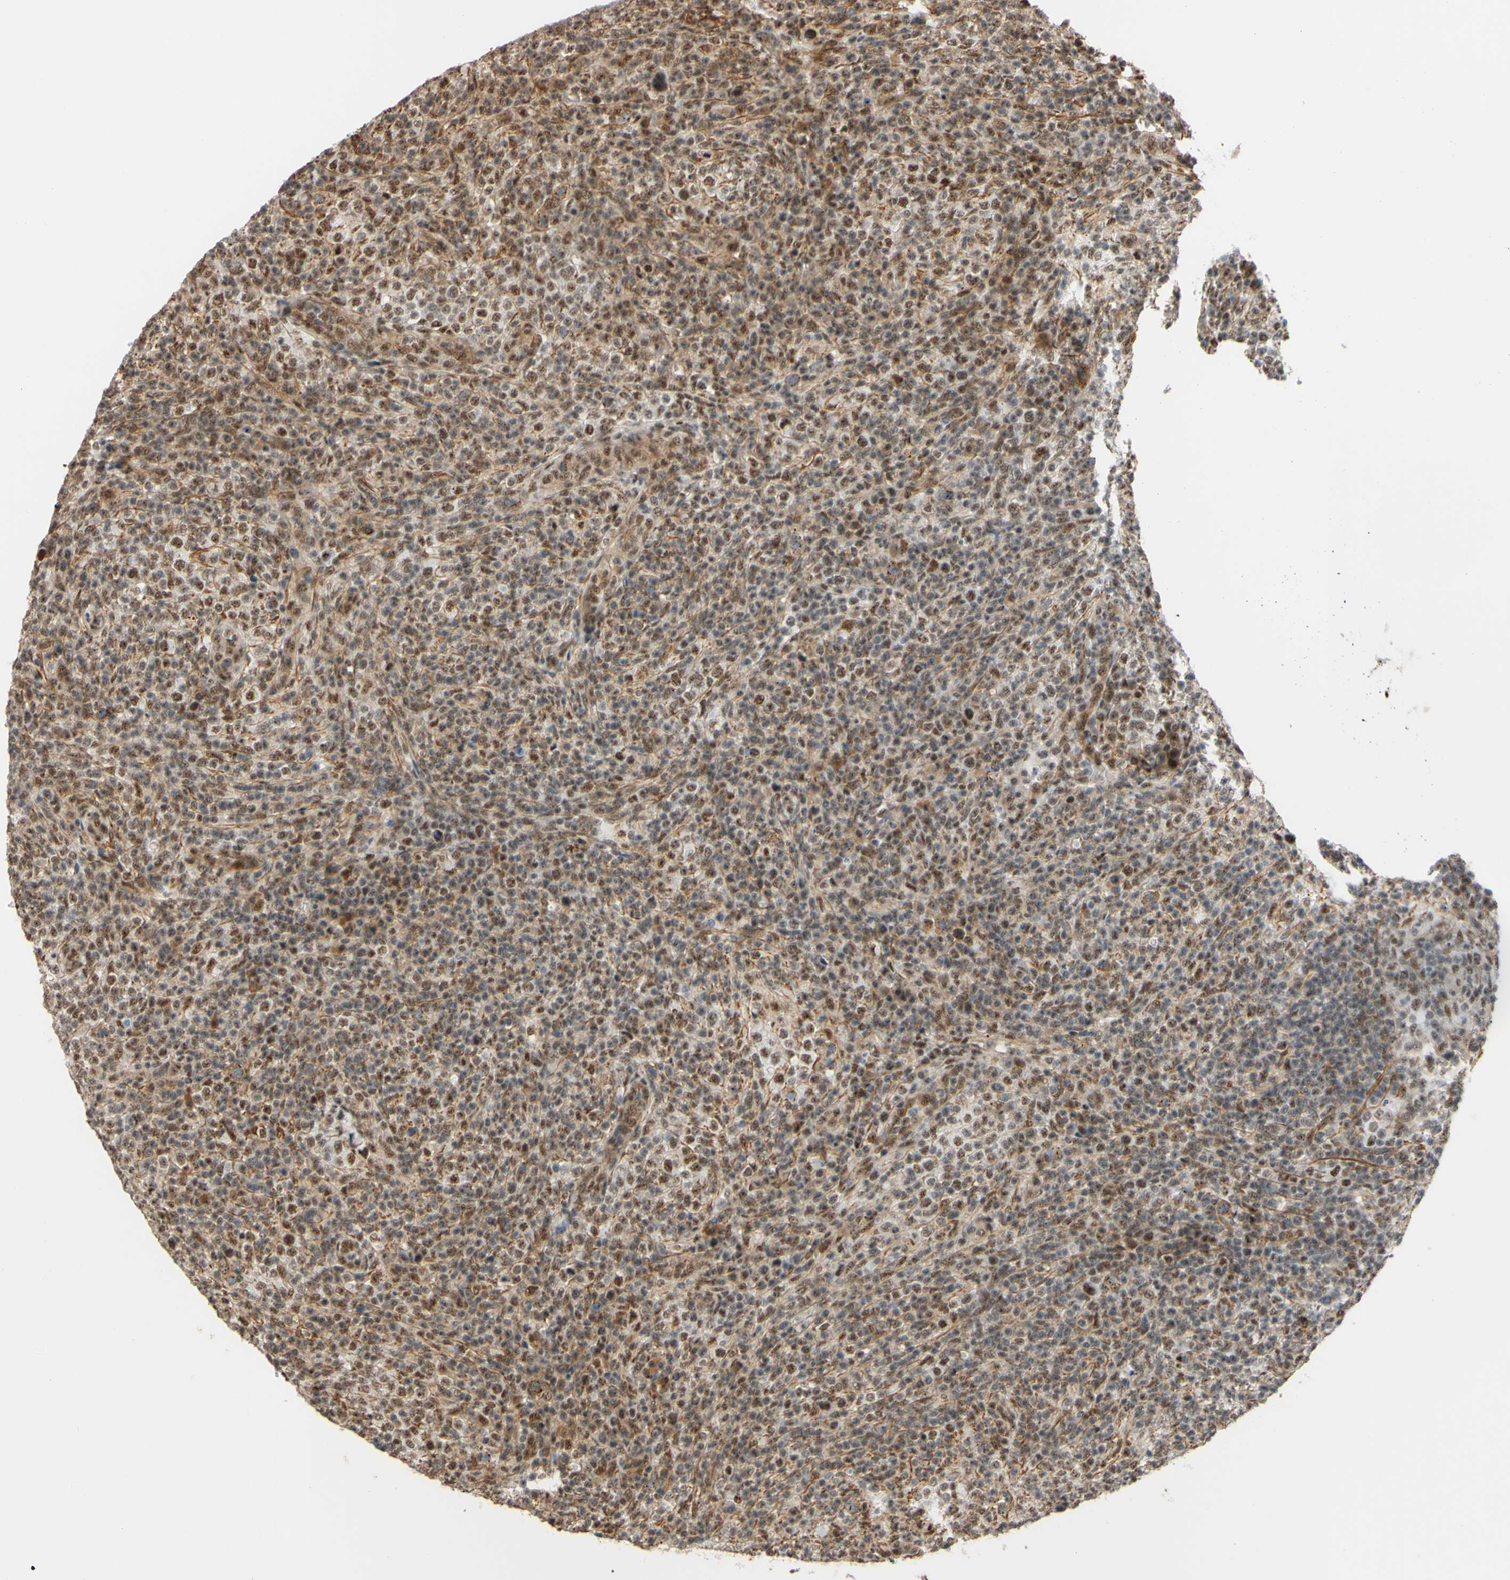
{"staining": {"intensity": "moderate", "quantity": "25%-75%", "location": "nuclear"}, "tissue": "lymphoma", "cell_type": "Tumor cells", "image_type": "cancer", "snomed": [{"axis": "morphology", "description": "Malignant lymphoma, non-Hodgkin's type, High grade"}, {"axis": "topography", "description": "Lymph node"}], "caption": "Malignant lymphoma, non-Hodgkin's type (high-grade) was stained to show a protein in brown. There is medium levels of moderate nuclear staining in about 25%-75% of tumor cells.", "gene": "SAP18", "patient": {"sex": "female", "age": 76}}